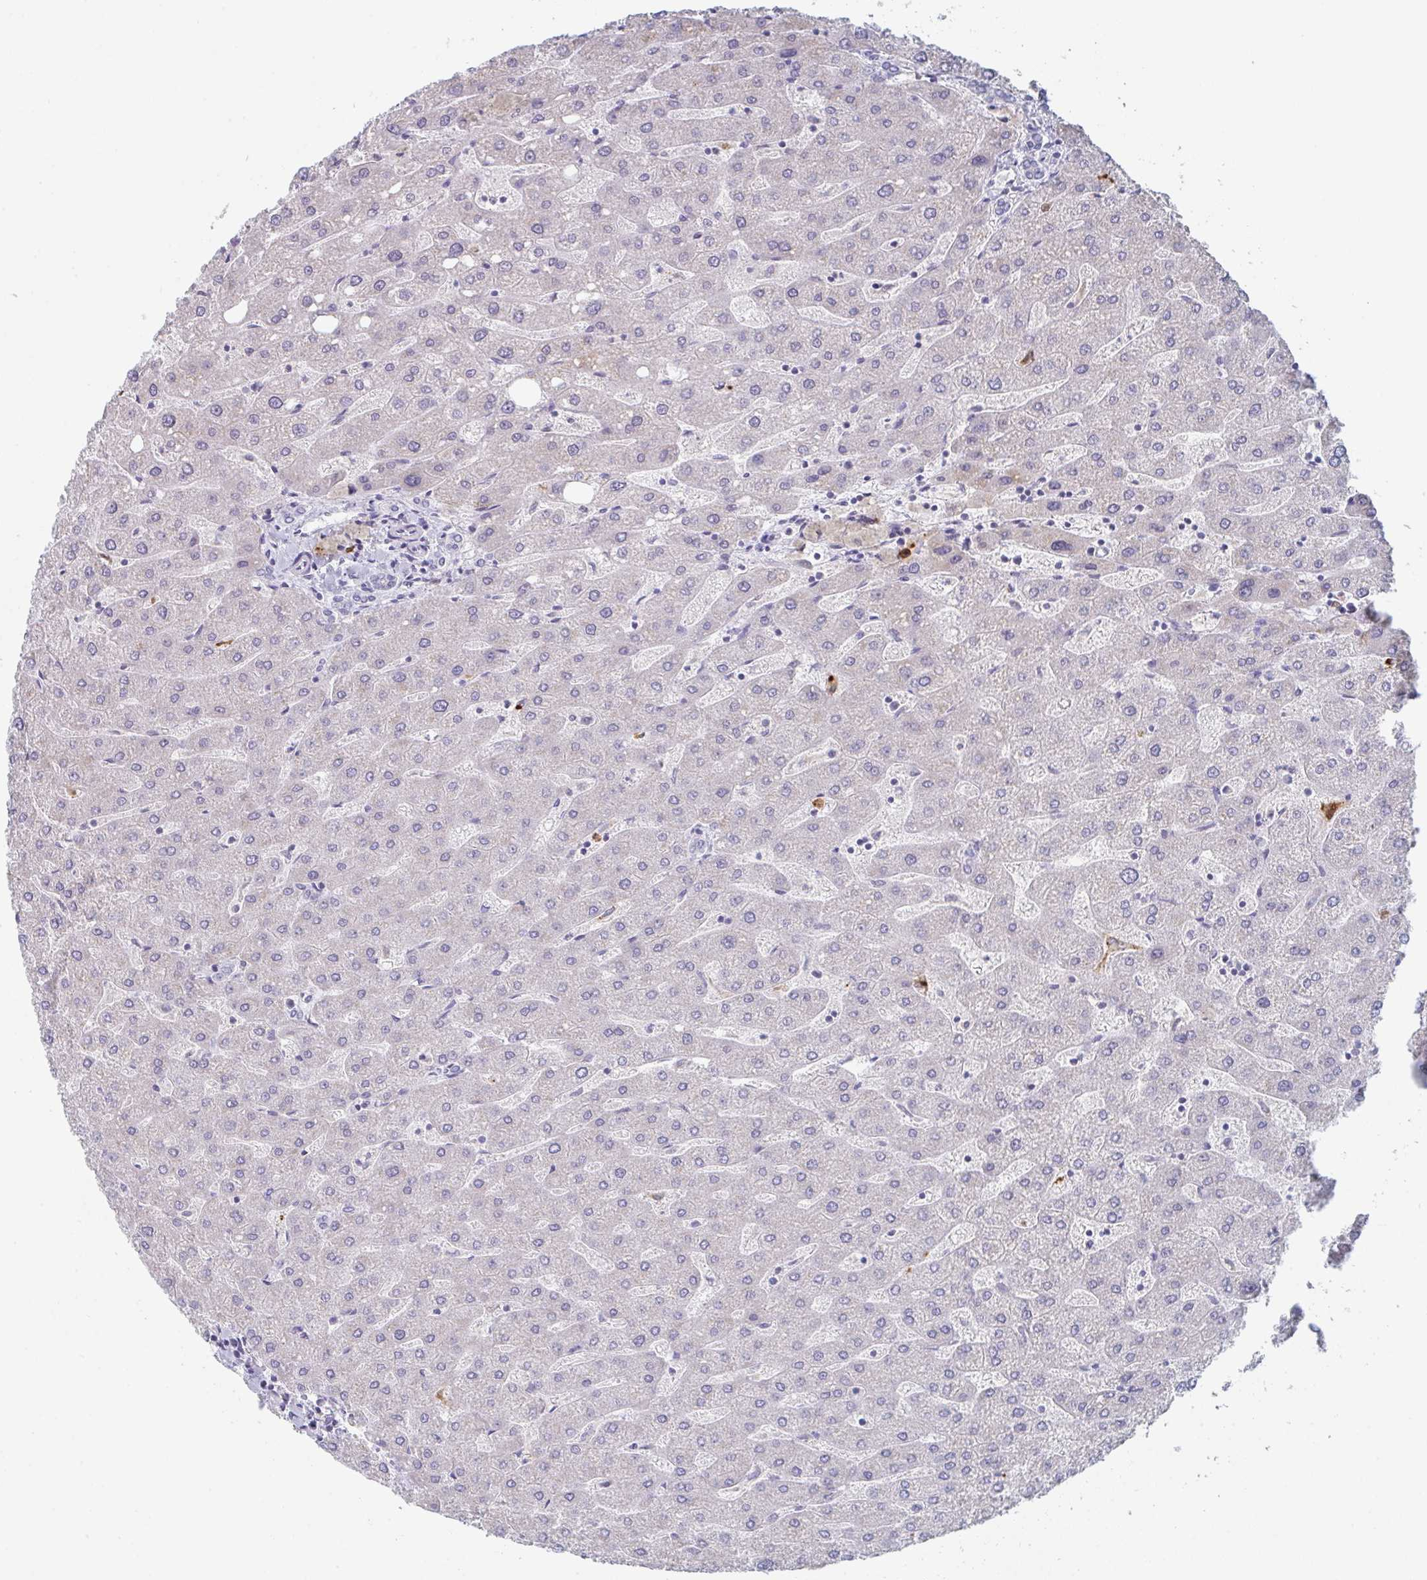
{"staining": {"intensity": "negative", "quantity": "none", "location": "none"}, "tissue": "liver", "cell_type": "Cholangiocytes", "image_type": "normal", "snomed": [{"axis": "morphology", "description": "Normal tissue, NOS"}, {"axis": "topography", "description": "Liver"}], "caption": "Image shows no protein positivity in cholangiocytes of unremarkable liver.", "gene": "RUBCN", "patient": {"sex": "male", "age": 67}}